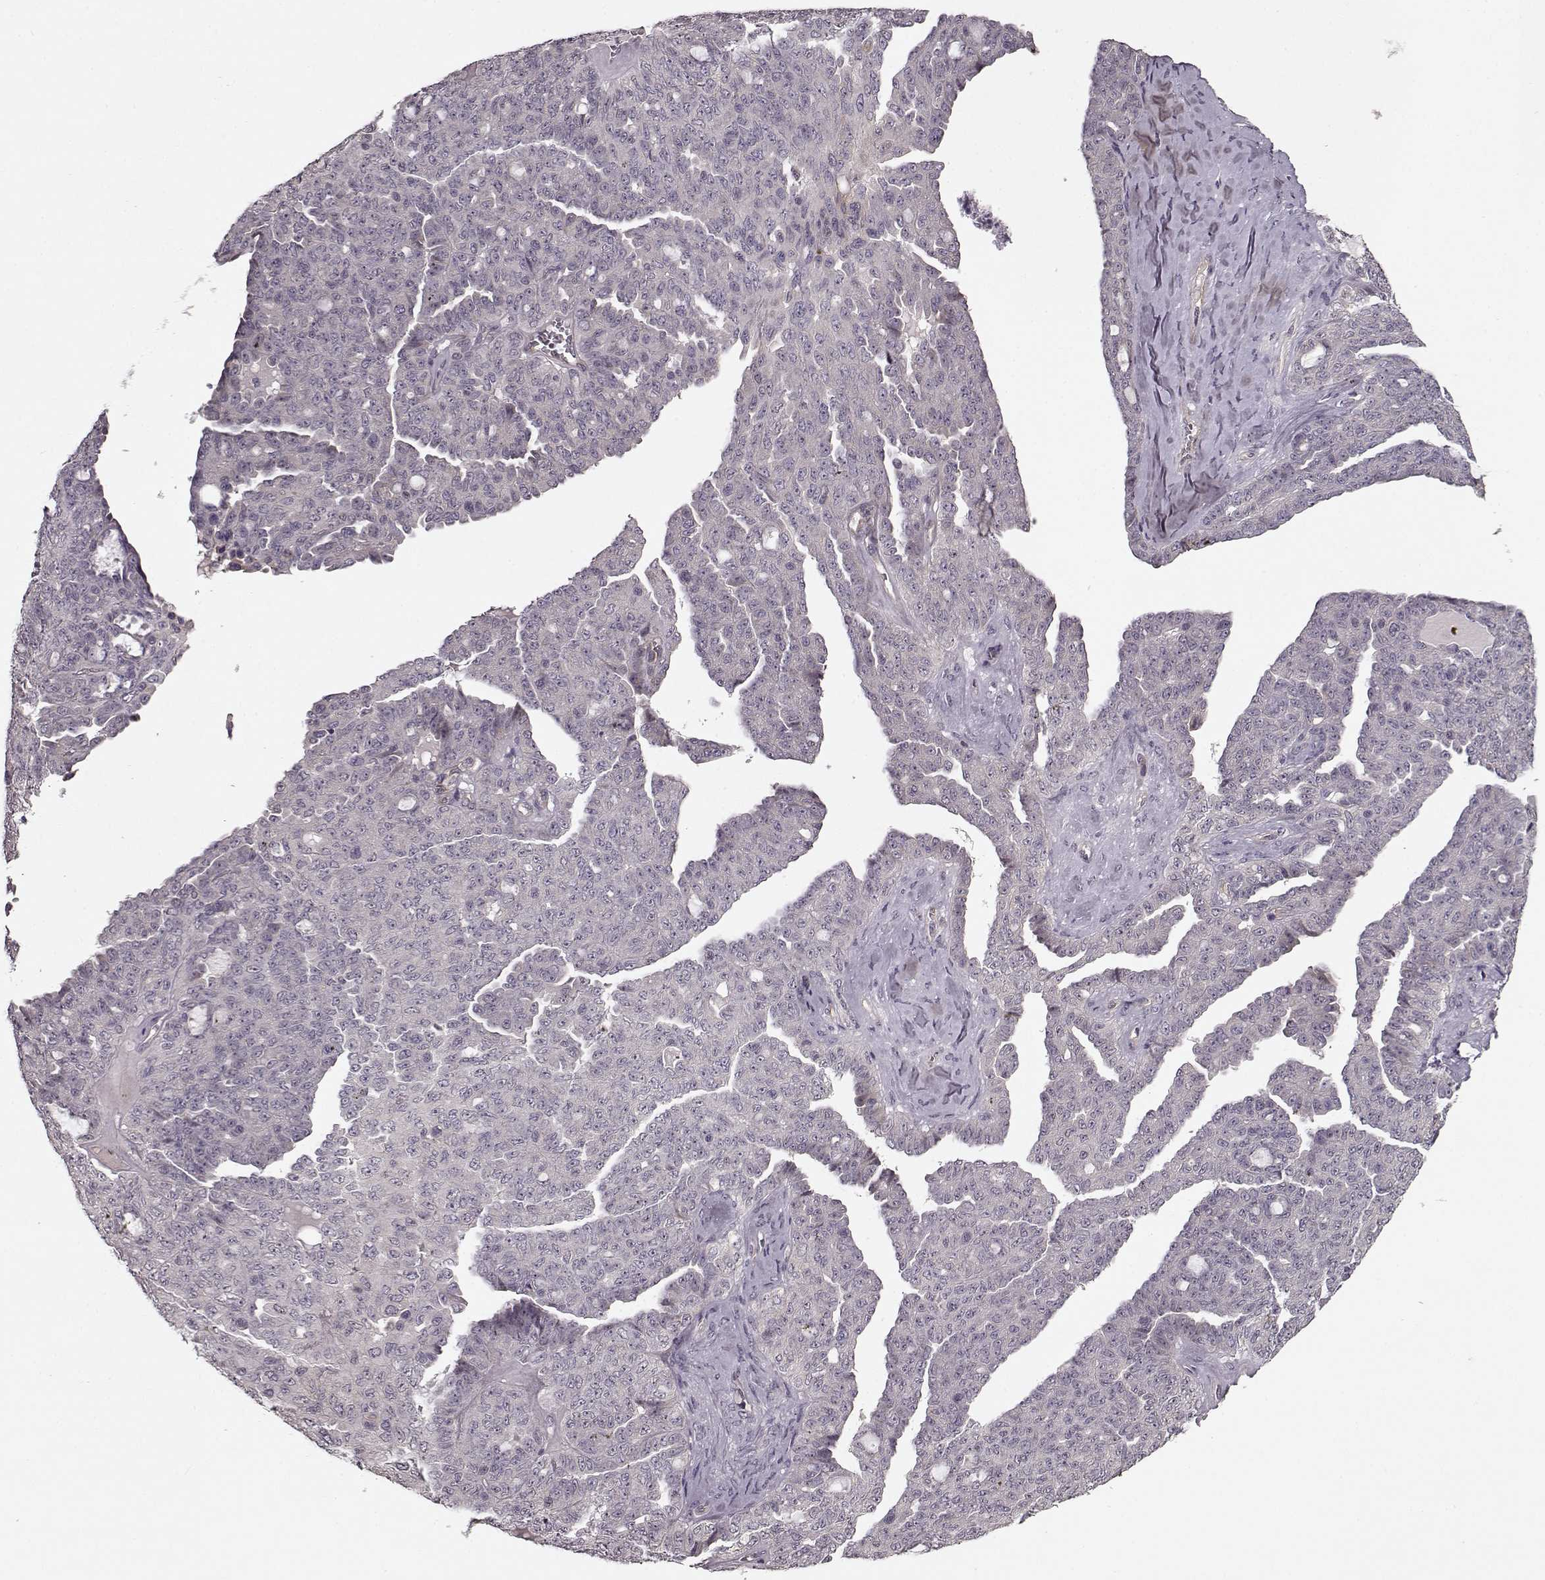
{"staining": {"intensity": "negative", "quantity": "none", "location": "none"}, "tissue": "ovarian cancer", "cell_type": "Tumor cells", "image_type": "cancer", "snomed": [{"axis": "morphology", "description": "Cystadenocarcinoma, serous, NOS"}, {"axis": "topography", "description": "Ovary"}], "caption": "Tumor cells show no significant expression in serous cystadenocarcinoma (ovarian). The staining was performed using DAB to visualize the protein expression in brown, while the nuclei were stained in blue with hematoxylin (Magnification: 20x).", "gene": "SLAIN2", "patient": {"sex": "female", "age": 71}}